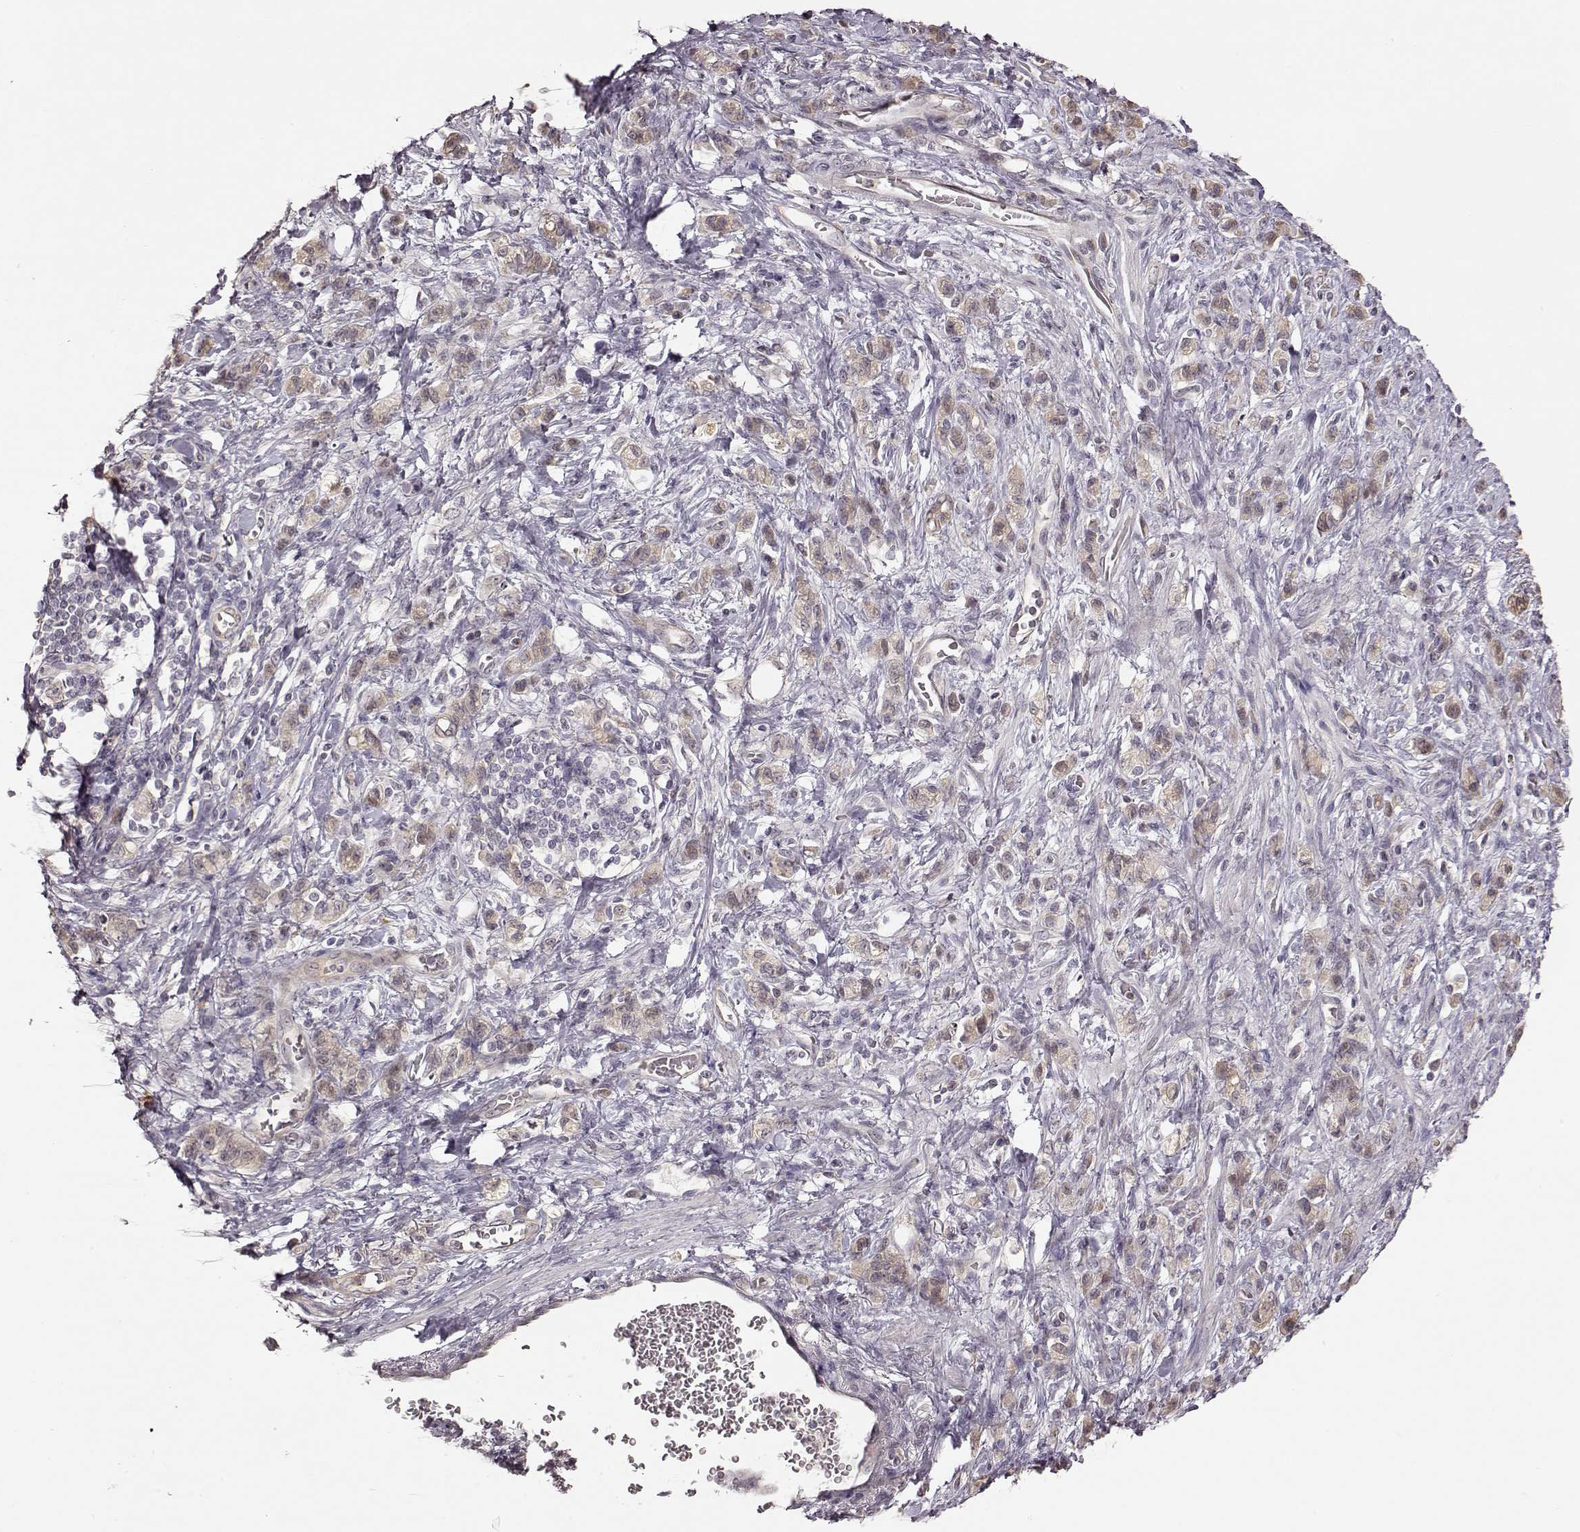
{"staining": {"intensity": "weak", "quantity": ">75%", "location": "cytoplasmic/membranous"}, "tissue": "stomach cancer", "cell_type": "Tumor cells", "image_type": "cancer", "snomed": [{"axis": "morphology", "description": "Adenocarcinoma, NOS"}, {"axis": "topography", "description": "Stomach"}], "caption": "Stomach cancer (adenocarcinoma) tissue exhibits weak cytoplasmic/membranous positivity in approximately >75% of tumor cells", "gene": "CRB1", "patient": {"sex": "male", "age": 77}}